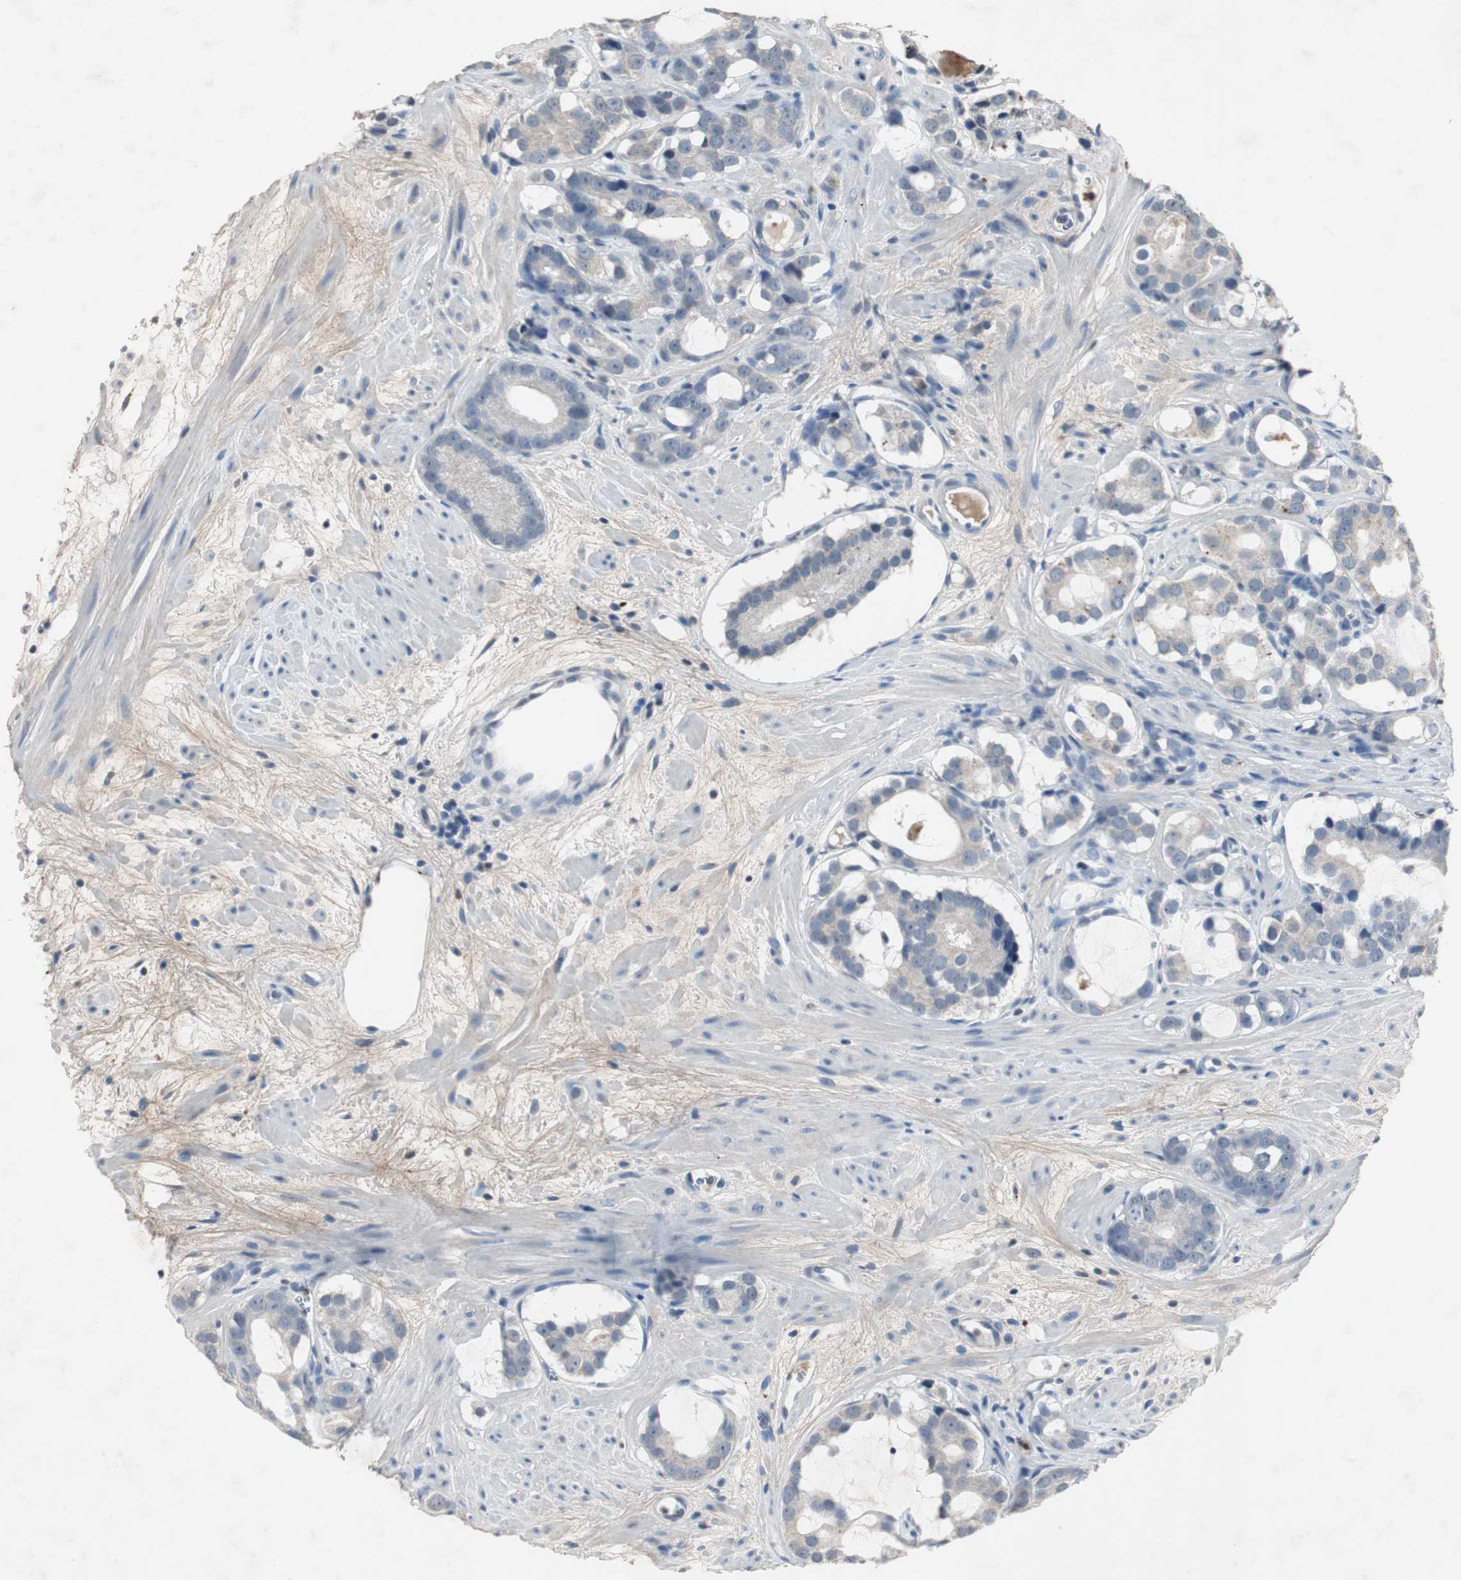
{"staining": {"intensity": "negative", "quantity": "none", "location": "none"}, "tissue": "prostate cancer", "cell_type": "Tumor cells", "image_type": "cancer", "snomed": [{"axis": "morphology", "description": "Adenocarcinoma, Low grade"}, {"axis": "topography", "description": "Prostate"}], "caption": "Tumor cells show no significant positivity in low-grade adenocarcinoma (prostate).", "gene": "ADNP2", "patient": {"sex": "male", "age": 57}}